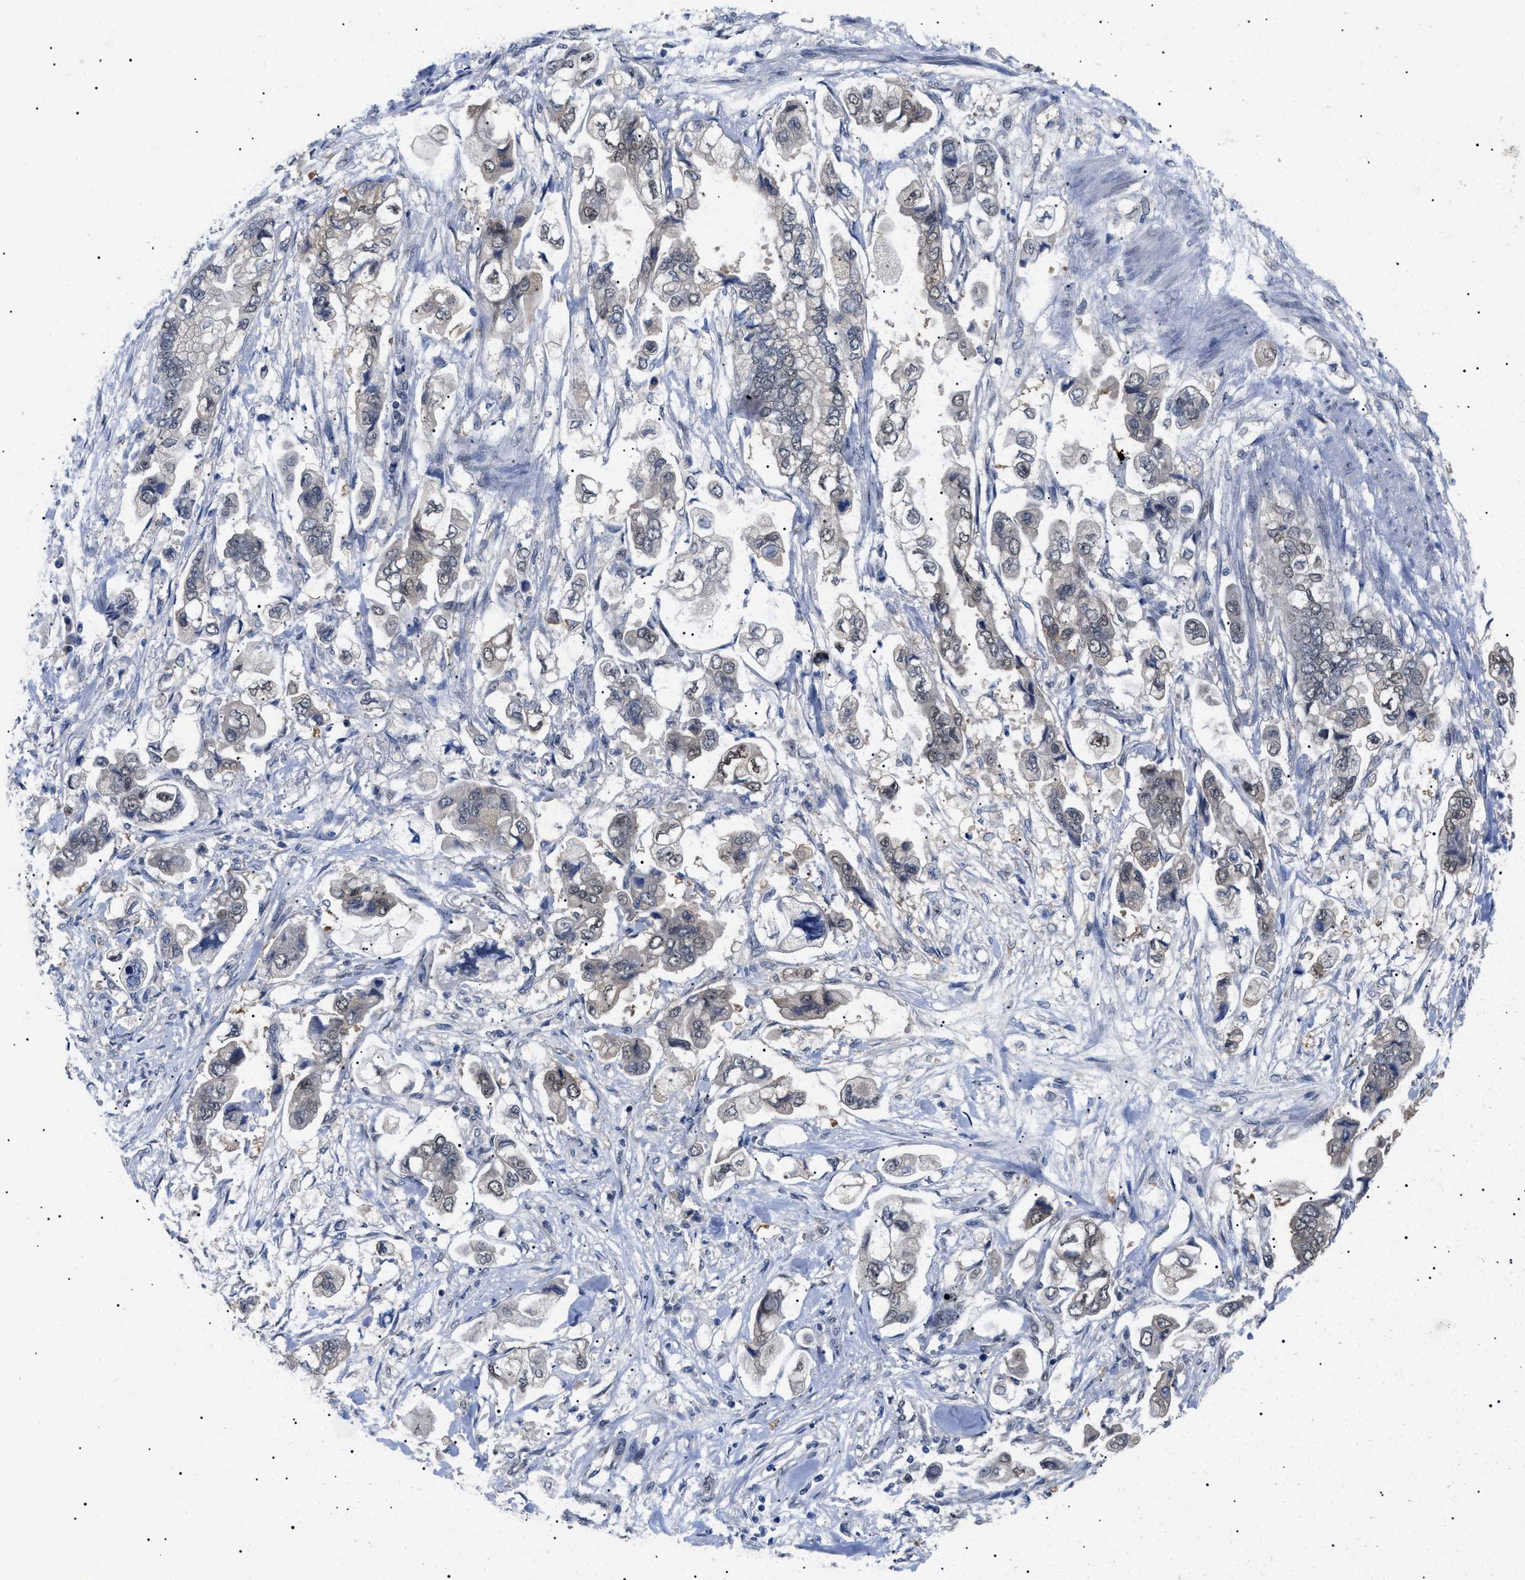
{"staining": {"intensity": "weak", "quantity": ">75%", "location": "cytoplasmic/membranous,nuclear"}, "tissue": "stomach cancer", "cell_type": "Tumor cells", "image_type": "cancer", "snomed": [{"axis": "morphology", "description": "Adenocarcinoma, NOS"}, {"axis": "topography", "description": "Stomach"}], "caption": "Immunohistochemical staining of human stomach cancer (adenocarcinoma) exhibits low levels of weak cytoplasmic/membranous and nuclear protein staining in approximately >75% of tumor cells. (brown staining indicates protein expression, while blue staining denotes nuclei).", "gene": "GARRE1", "patient": {"sex": "male", "age": 62}}